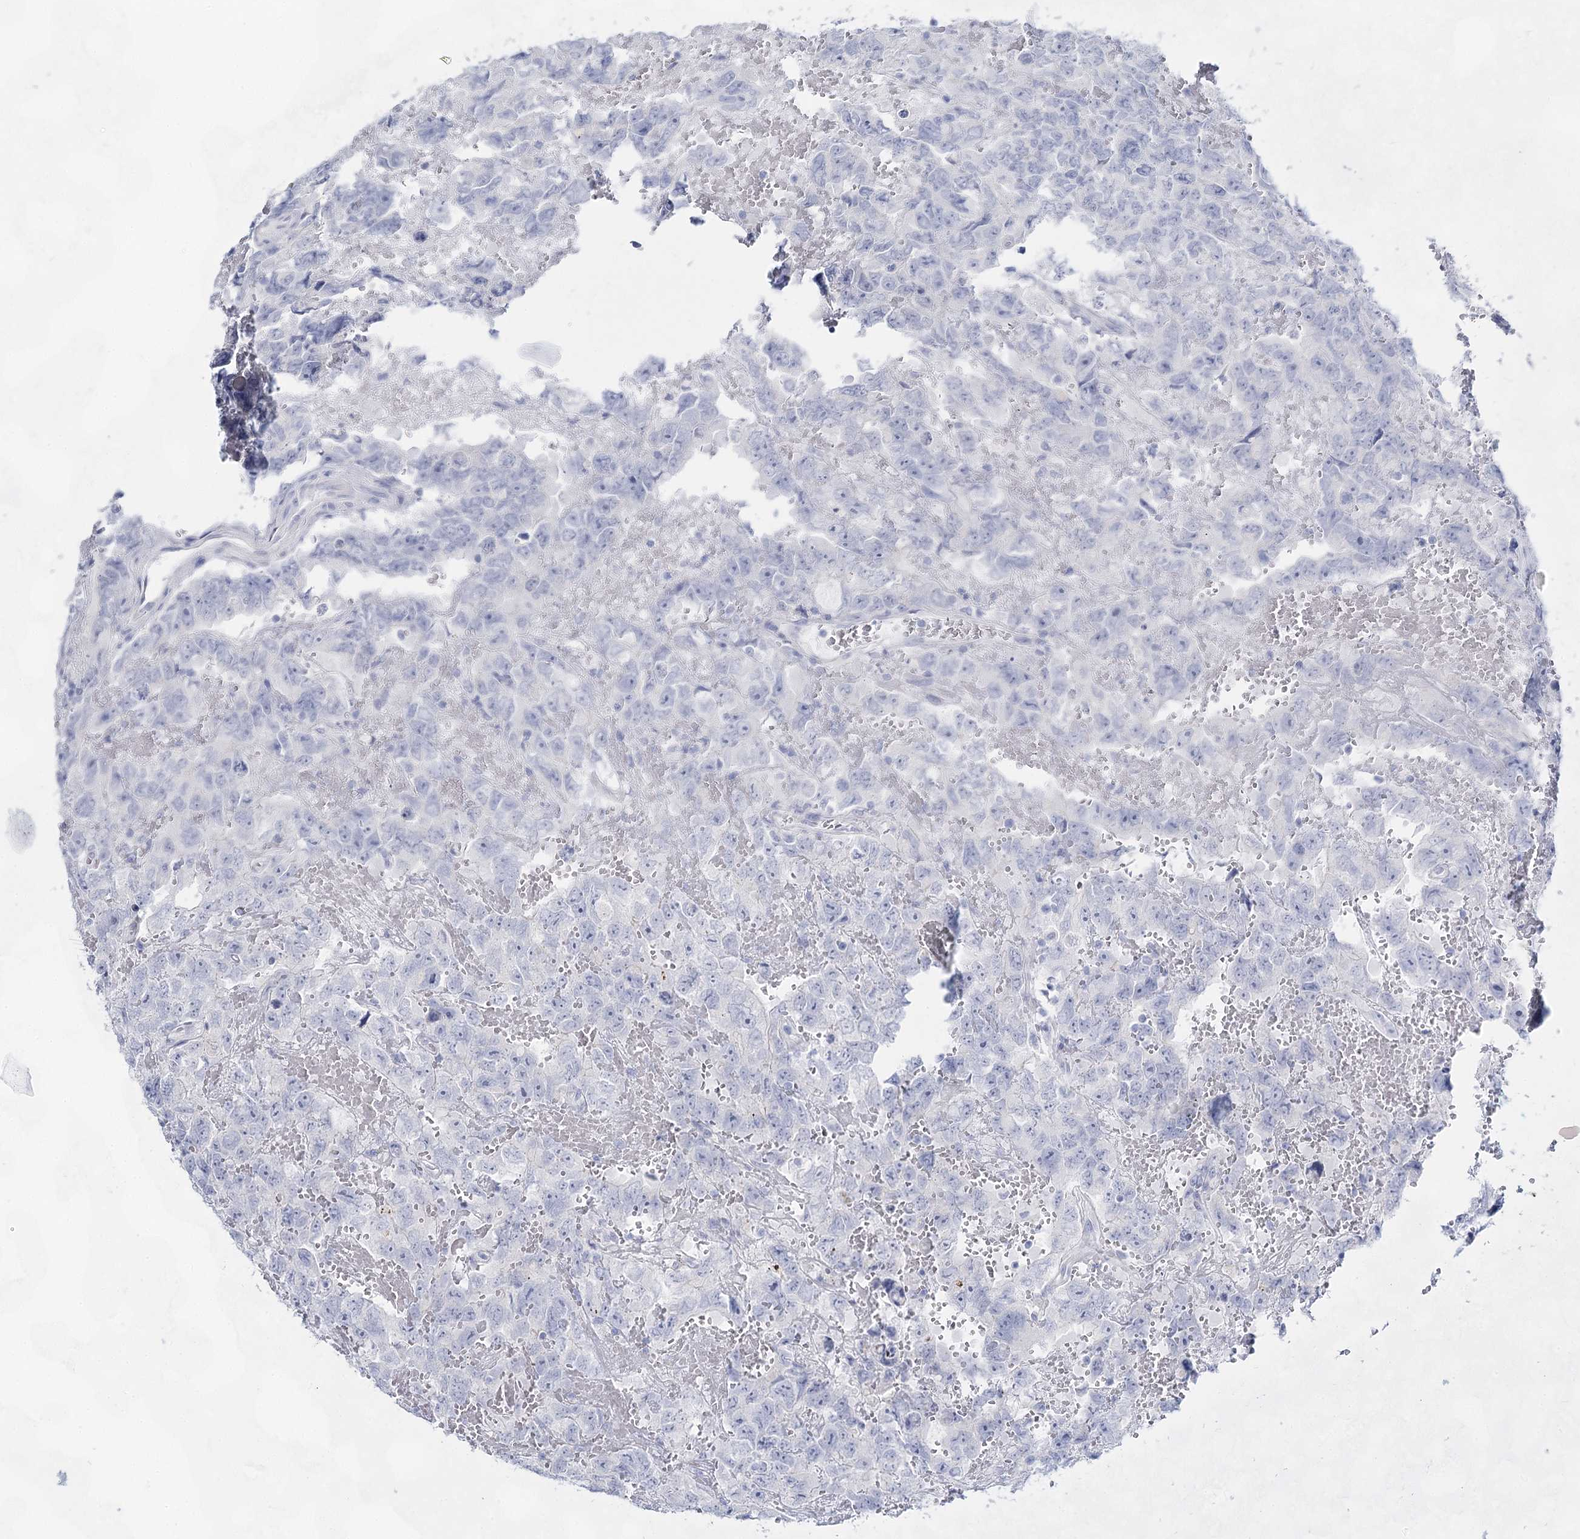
{"staining": {"intensity": "negative", "quantity": "none", "location": "none"}, "tissue": "testis cancer", "cell_type": "Tumor cells", "image_type": "cancer", "snomed": [{"axis": "morphology", "description": "Carcinoma, Embryonal, NOS"}, {"axis": "topography", "description": "Testis"}], "caption": "DAB (3,3'-diaminobenzidine) immunohistochemical staining of human embryonal carcinoma (testis) shows no significant expression in tumor cells.", "gene": "SLC17A2", "patient": {"sex": "male", "age": 45}}